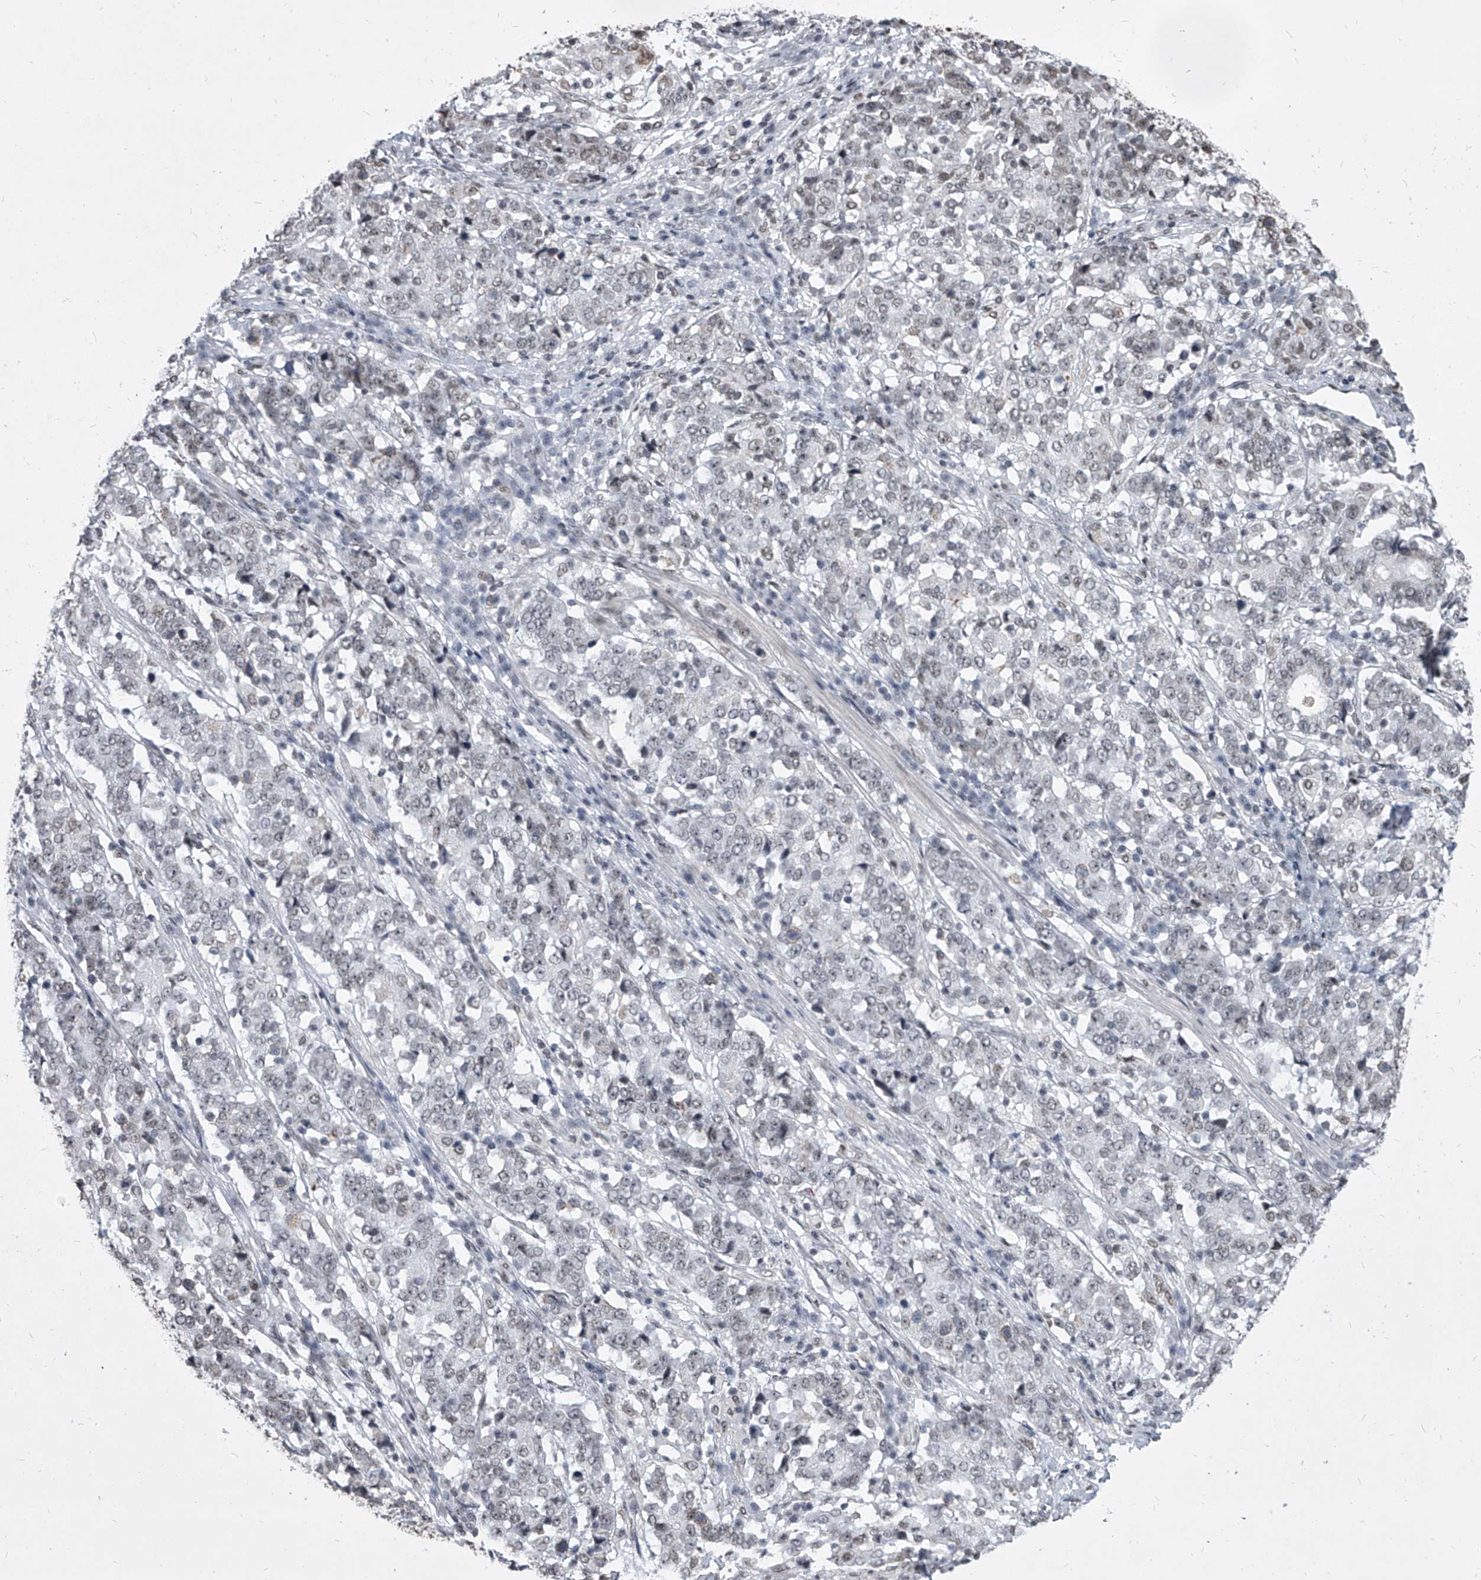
{"staining": {"intensity": "negative", "quantity": "none", "location": "none"}, "tissue": "stomach cancer", "cell_type": "Tumor cells", "image_type": "cancer", "snomed": [{"axis": "morphology", "description": "Adenocarcinoma, NOS"}, {"axis": "topography", "description": "Stomach"}], "caption": "Tumor cells are negative for brown protein staining in adenocarcinoma (stomach).", "gene": "PPIL4", "patient": {"sex": "male", "age": 59}}